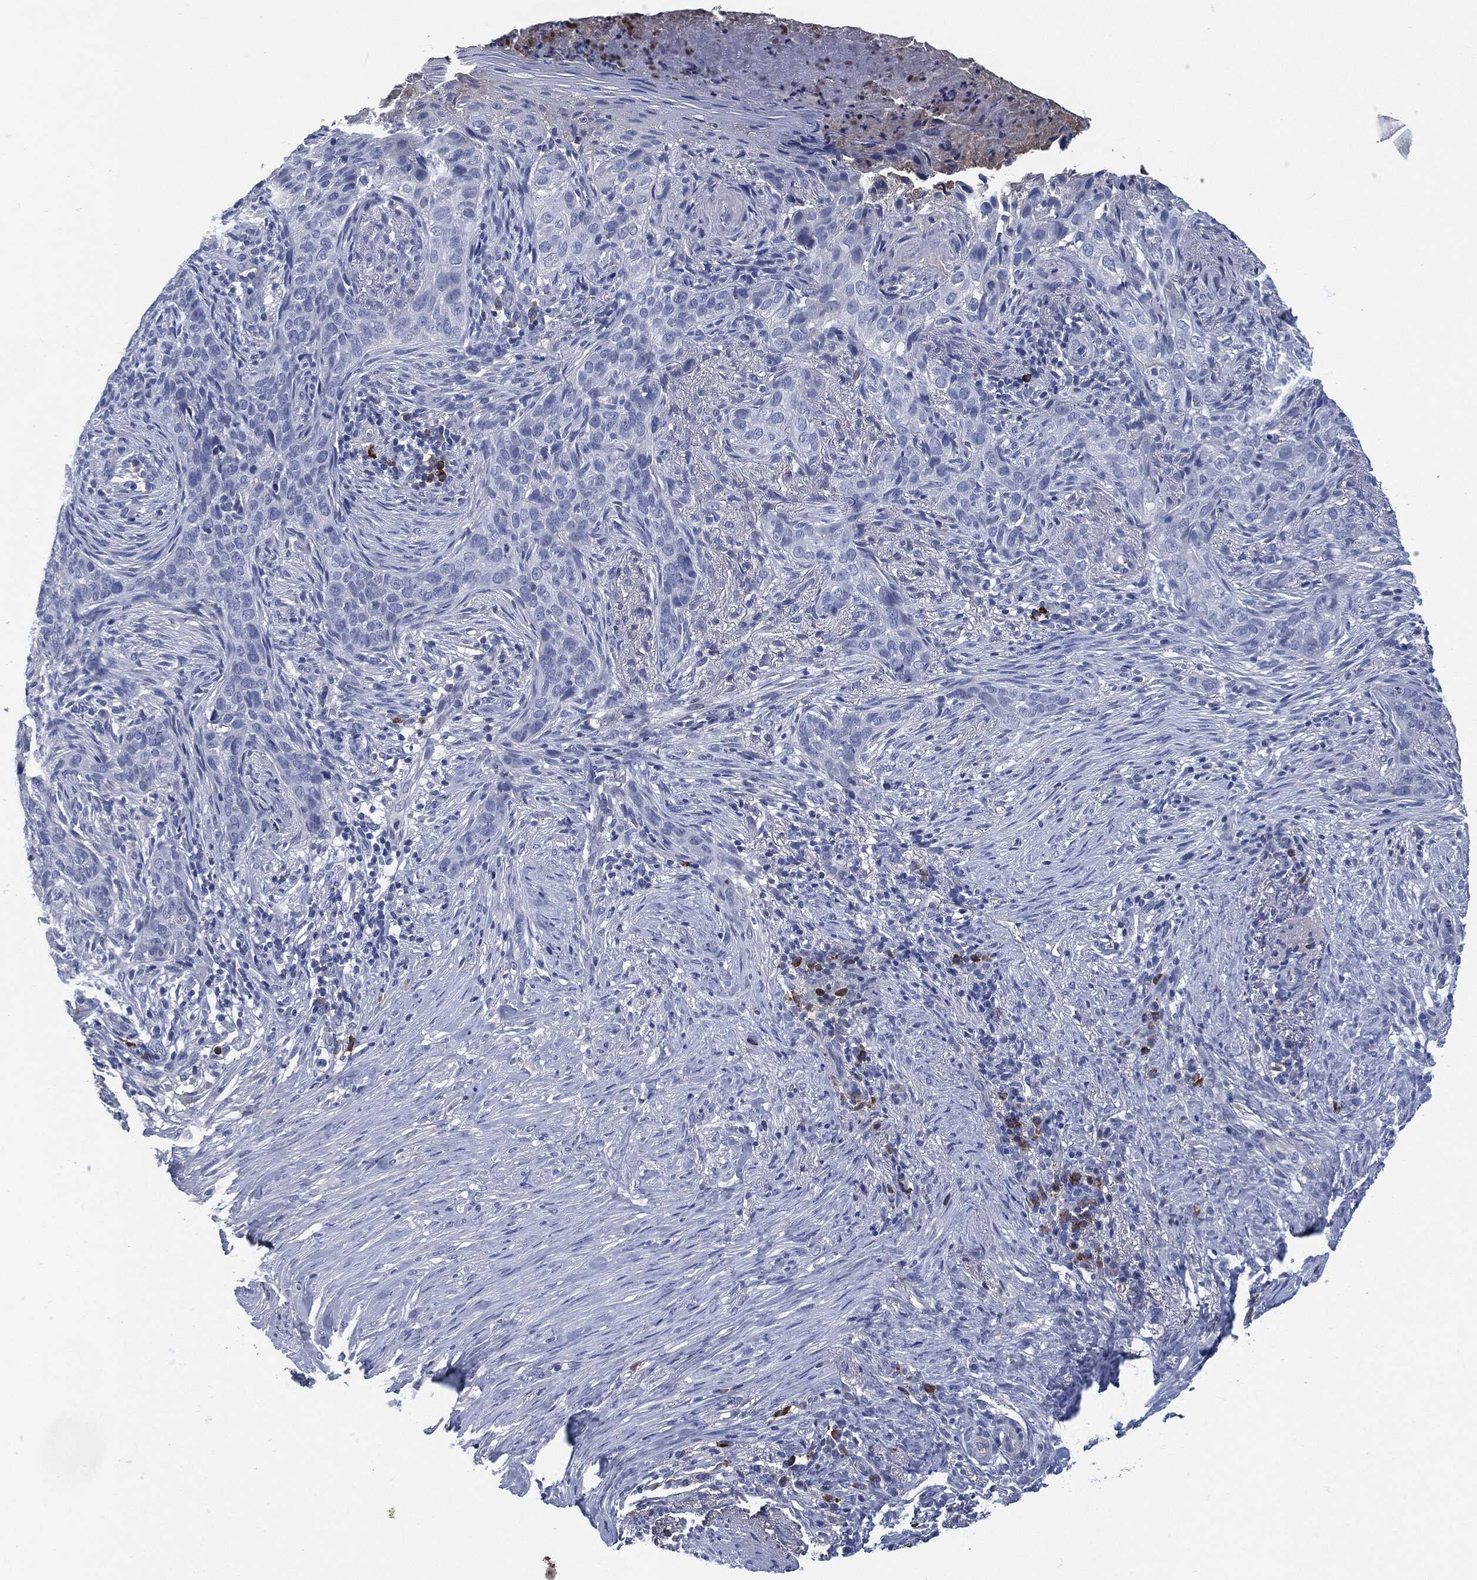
{"staining": {"intensity": "negative", "quantity": "none", "location": "none"}, "tissue": "skin cancer", "cell_type": "Tumor cells", "image_type": "cancer", "snomed": [{"axis": "morphology", "description": "Squamous cell carcinoma, NOS"}, {"axis": "topography", "description": "Skin"}], "caption": "IHC of squamous cell carcinoma (skin) shows no expression in tumor cells. The staining was performed using DAB to visualize the protein expression in brown, while the nuclei were stained in blue with hematoxylin (Magnification: 20x).", "gene": "CD27", "patient": {"sex": "male", "age": 88}}